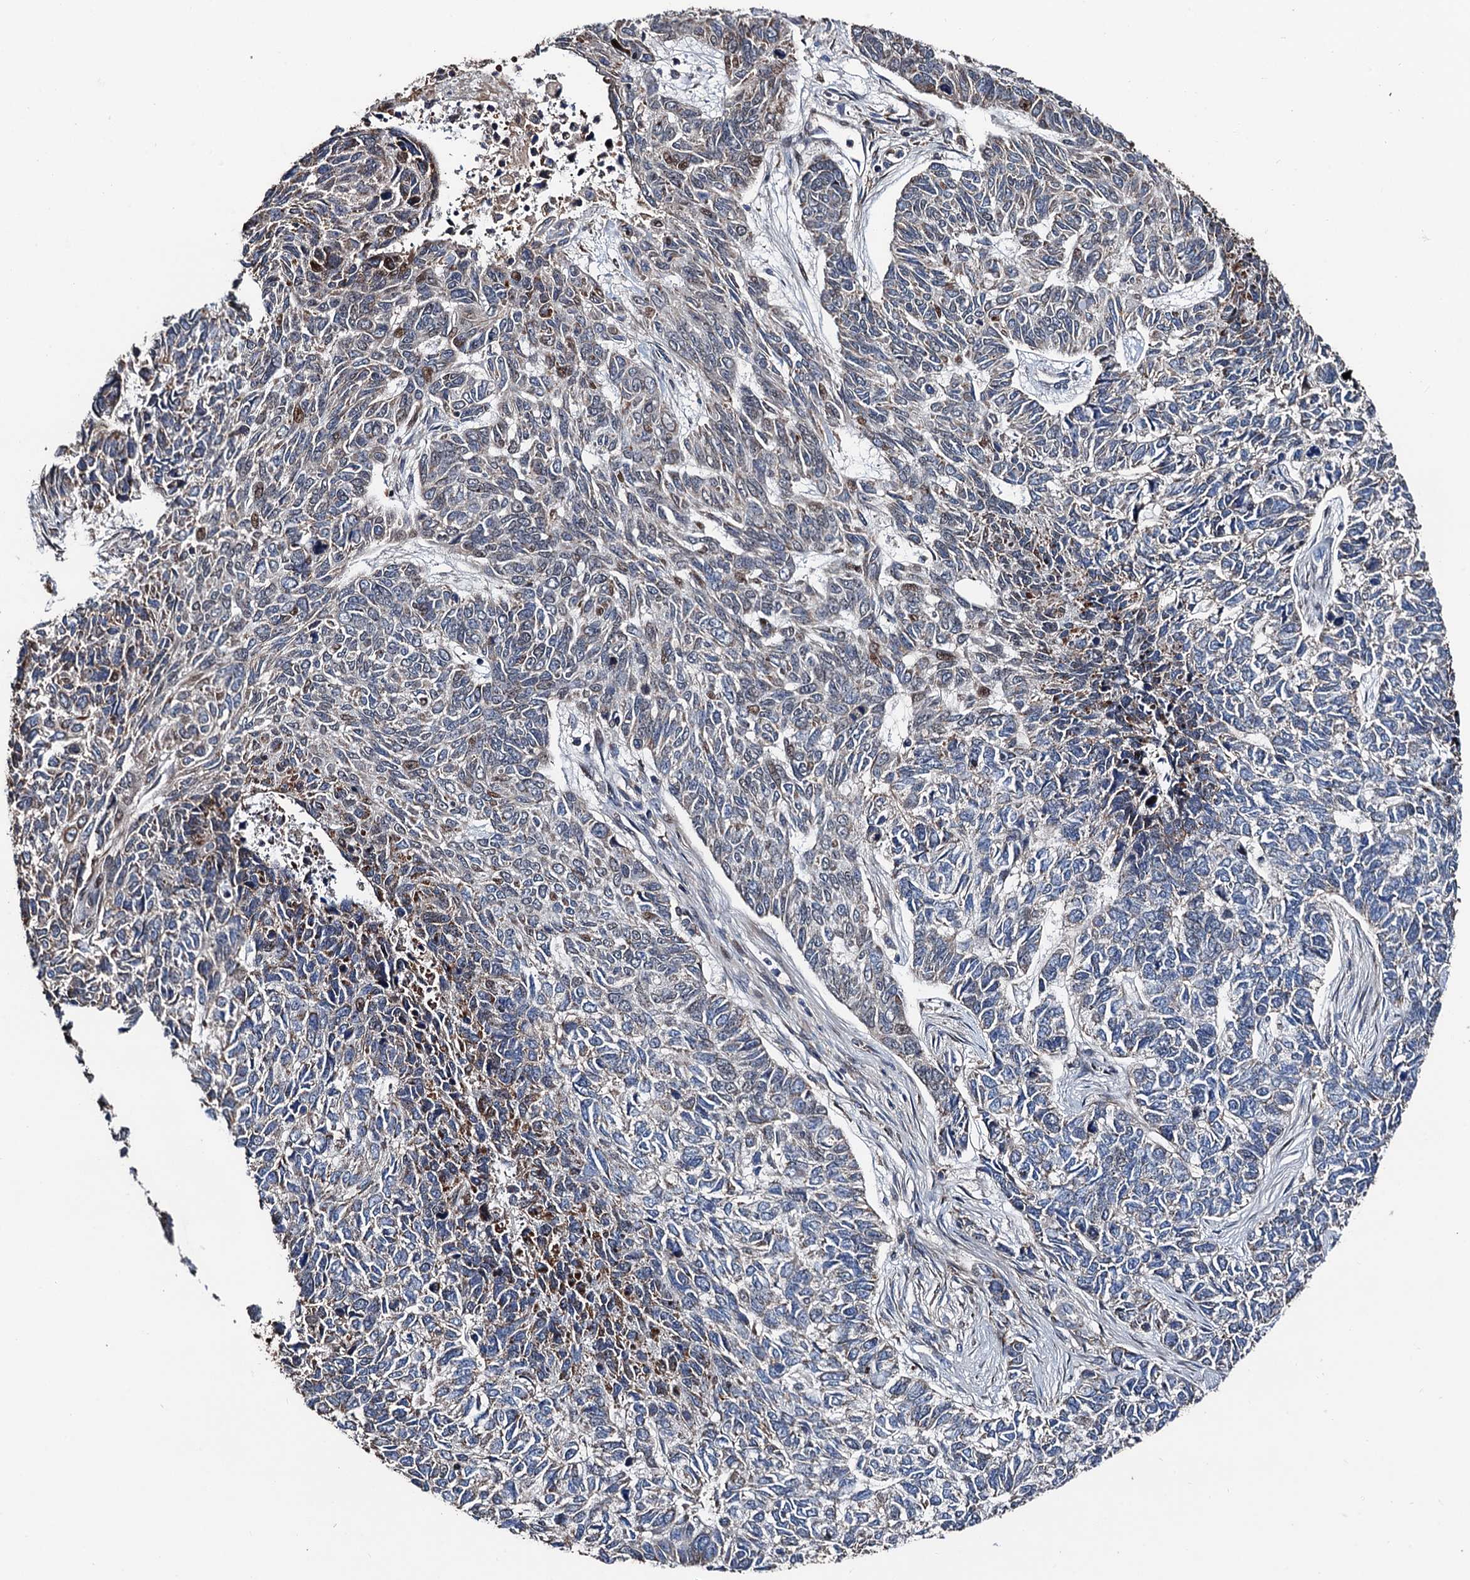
{"staining": {"intensity": "moderate", "quantity": "<25%", "location": "nuclear"}, "tissue": "skin cancer", "cell_type": "Tumor cells", "image_type": "cancer", "snomed": [{"axis": "morphology", "description": "Basal cell carcinoma"}, {"axis": "topography", "description": "Skin"}], "caption": "Immunohistochemical staining of human skin basal cell carcinoma reveals moderate nuclear protein positivity in about <25% of tumor cells.", "gene": "KIF18A", "patient": {"sex": "female", "age": 65}}